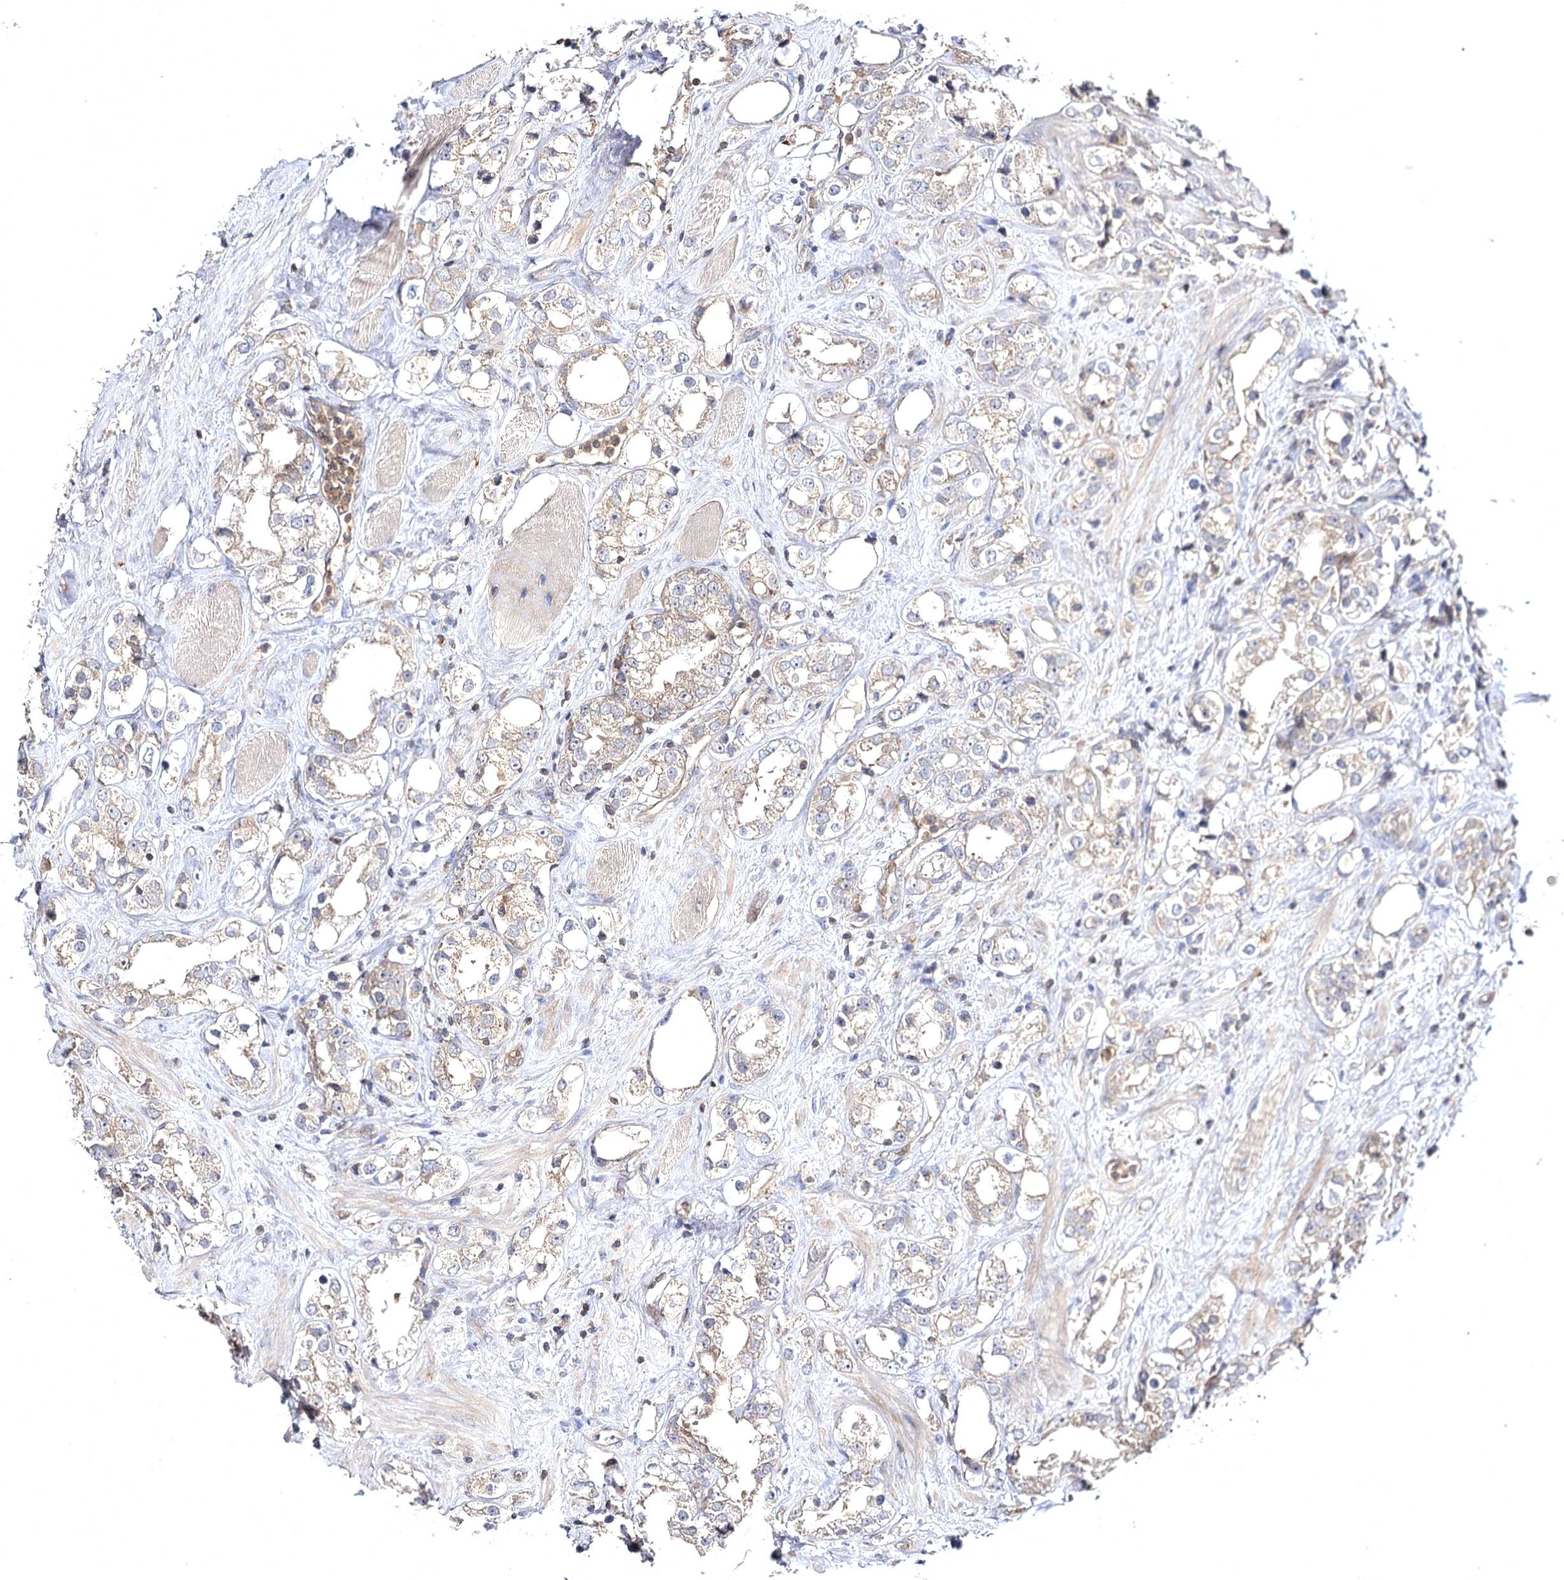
{"staining": {"intensity": "weak", "quantity": ">75%", "location": "cytoplasmic/membranous"}, "tissue": "prostate cancer", "cell_type": "Tumor cells", "image_type": "cancer", "snomed": [{"axis": "morphology", "description": "Adenocarcinoma, NOS"}, {"axis": "topography", "description": "Prostate"}], "caption": "Brown immunohistochemical staining in prostate cancer demonstrates weak cytoplasmic/membranous positivity in approximately >75% of tumor cells. The staining was performed using DAB, with brown indicating positive protein expression. Nuclei are stained blue with hematoxylin.", "gene": "BCR", "patient": {"sex": "male", "age": 79}}